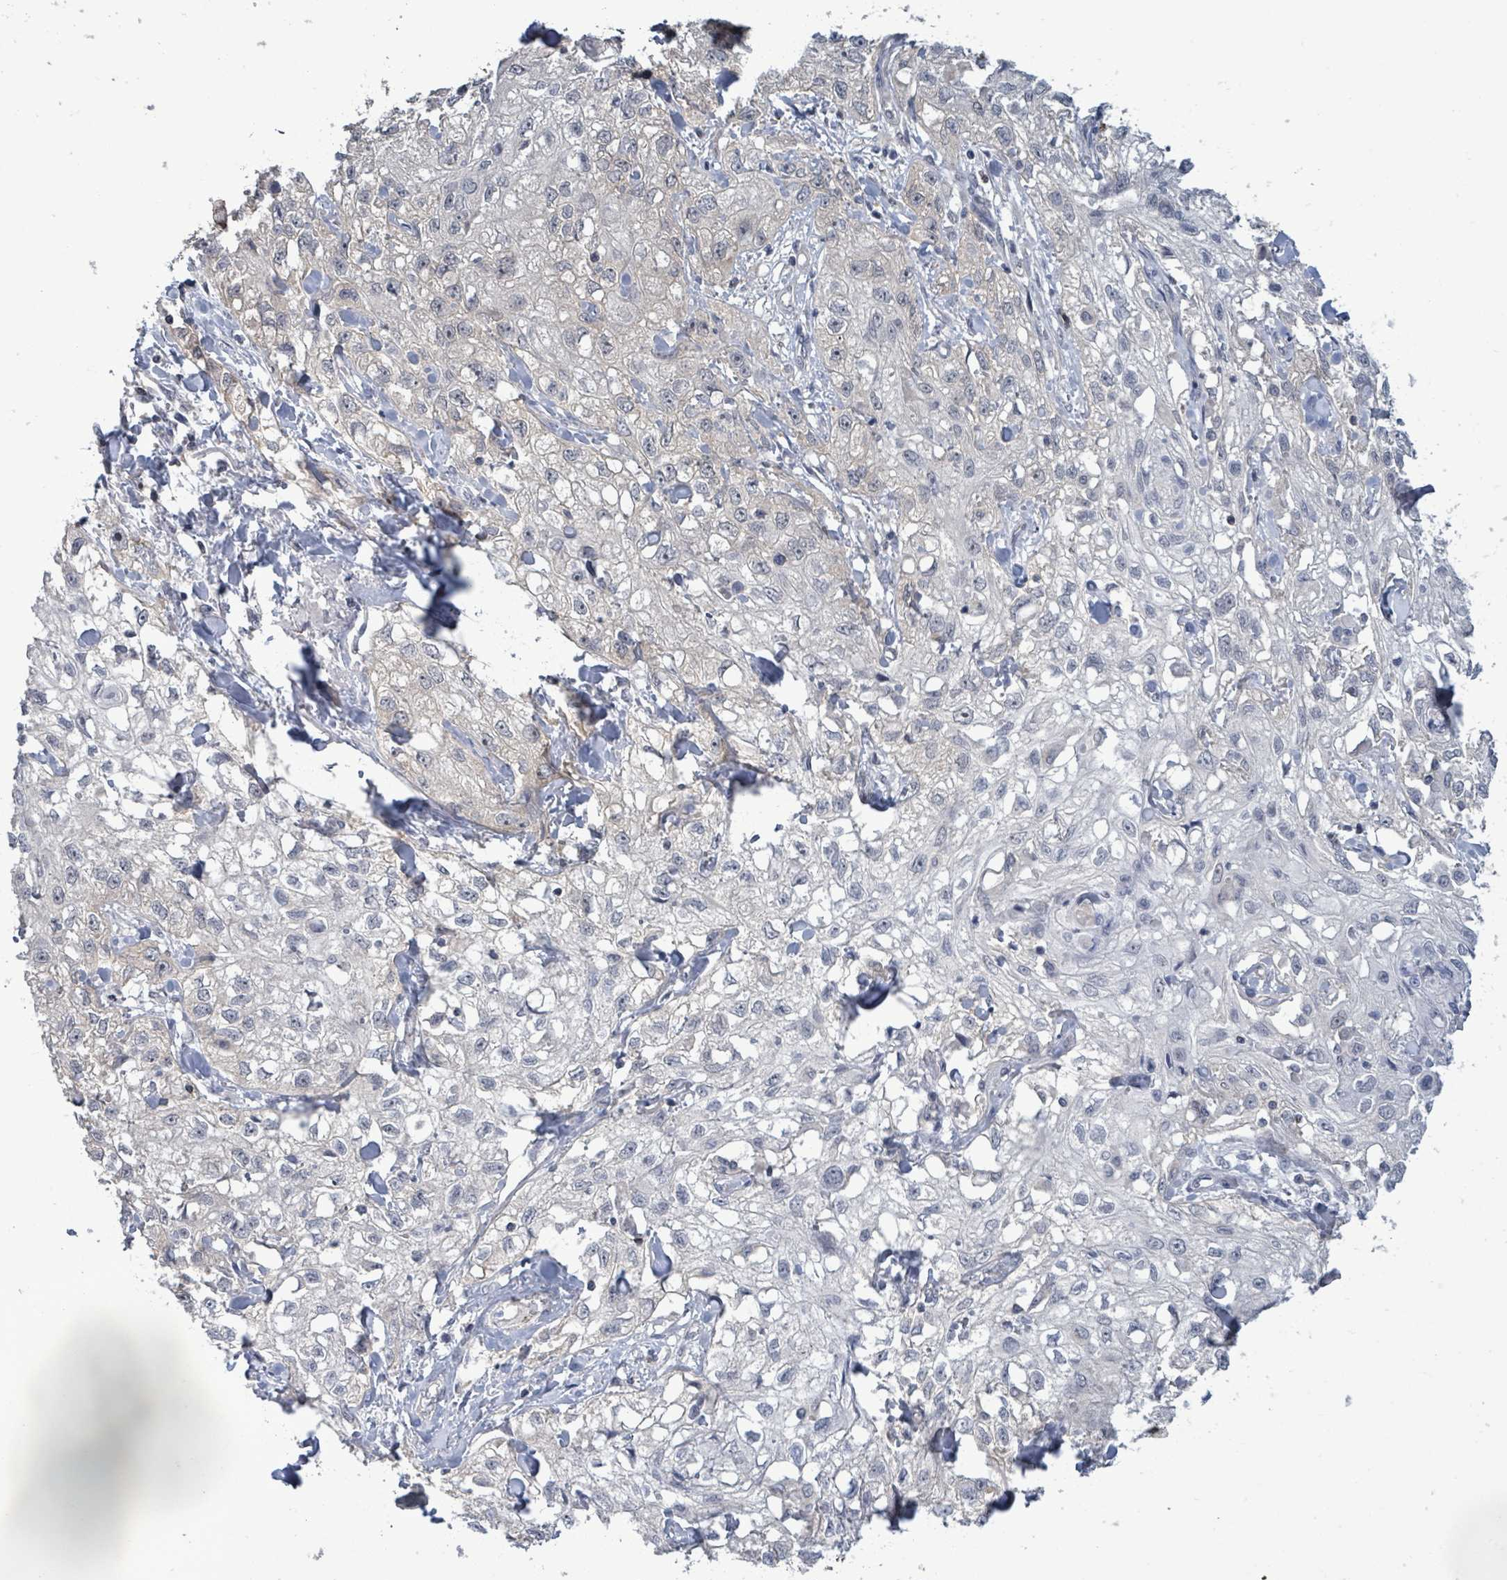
{"staining": {"intensity": "negative", "quantity": "none", "location": "none"}, "tissue": "skin cancer", "cell_type": "Tumor cells", "image_type": "cancer", "snomed": [{"axis": "morphology", "description": "Squamous cell carcinoma, NOS"}, {"axis": "topography", "description": "Skin"}, {"axis": "topography", "description": "Vulva"}], "caption": "An immunohistochemistry (IHC) histopathology image of skin cancer is shown. There is no staining in tumor cells of skin cancer.", "gene": "AMMECR1", "patient": {"sex": "female", "age": 86}}